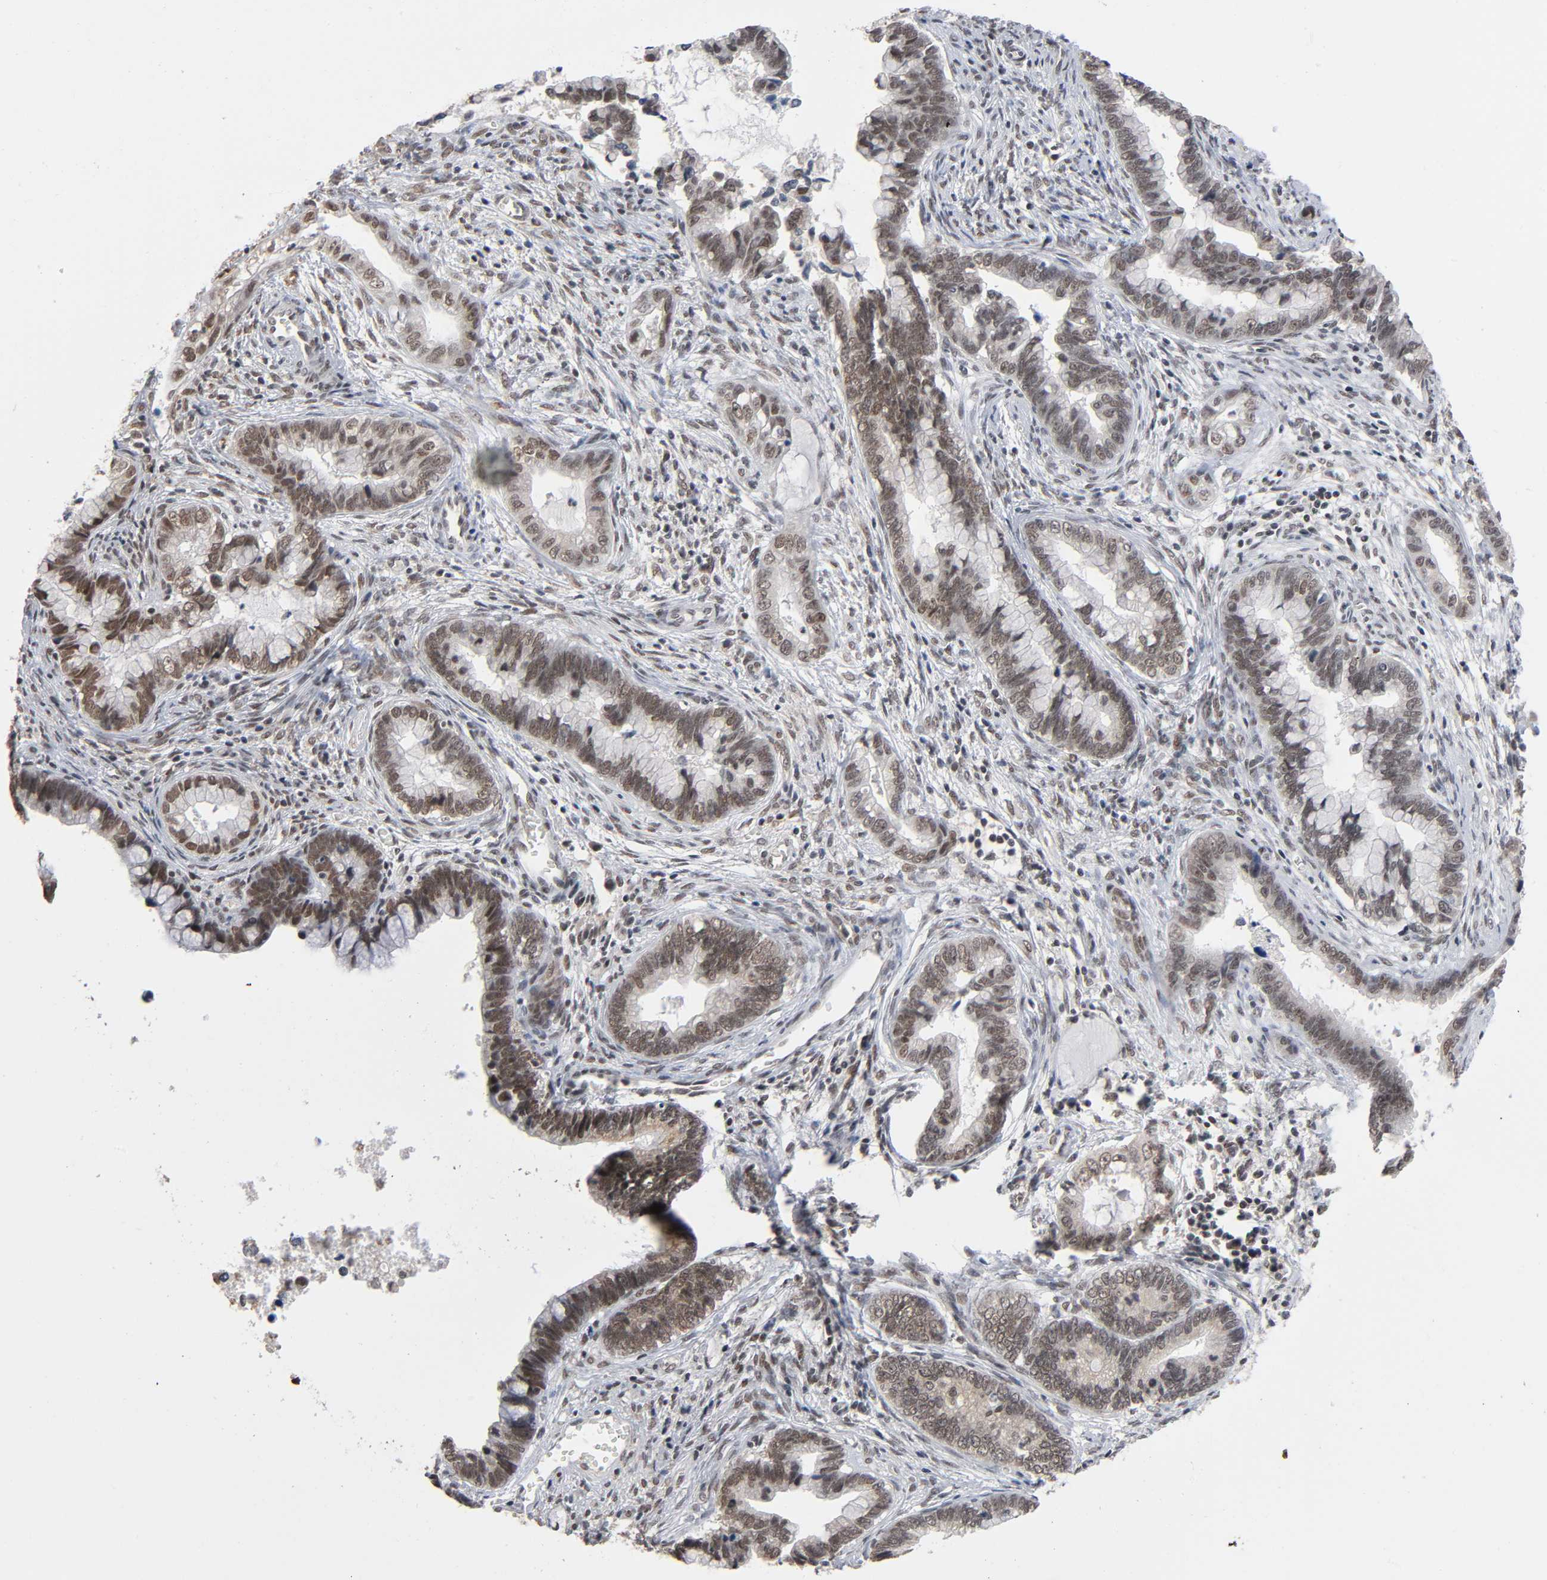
{"staining": {"intensity": "moderate", "quantity": ">75%", "location": "nuclear"}, "tissue": "cervical cancer", "cell_type": "Tumor cells", "image_type": "cancer", "snomed": [{"axis": "morphology", "description": "Adenocarcinoma, NOS"}, {"axis": "topography", "description": "Cervix"}], "caption": "Immunohistochemistry (IHC) photomicrograph of cervical adenocarcinoma stained for a protein (brown), which exhibits medium levels of moderate nuclear positivity in approximately >75% of tumor cells.", "gene": "ZNF384", "patient": {"sex": "female", "age": 44}}